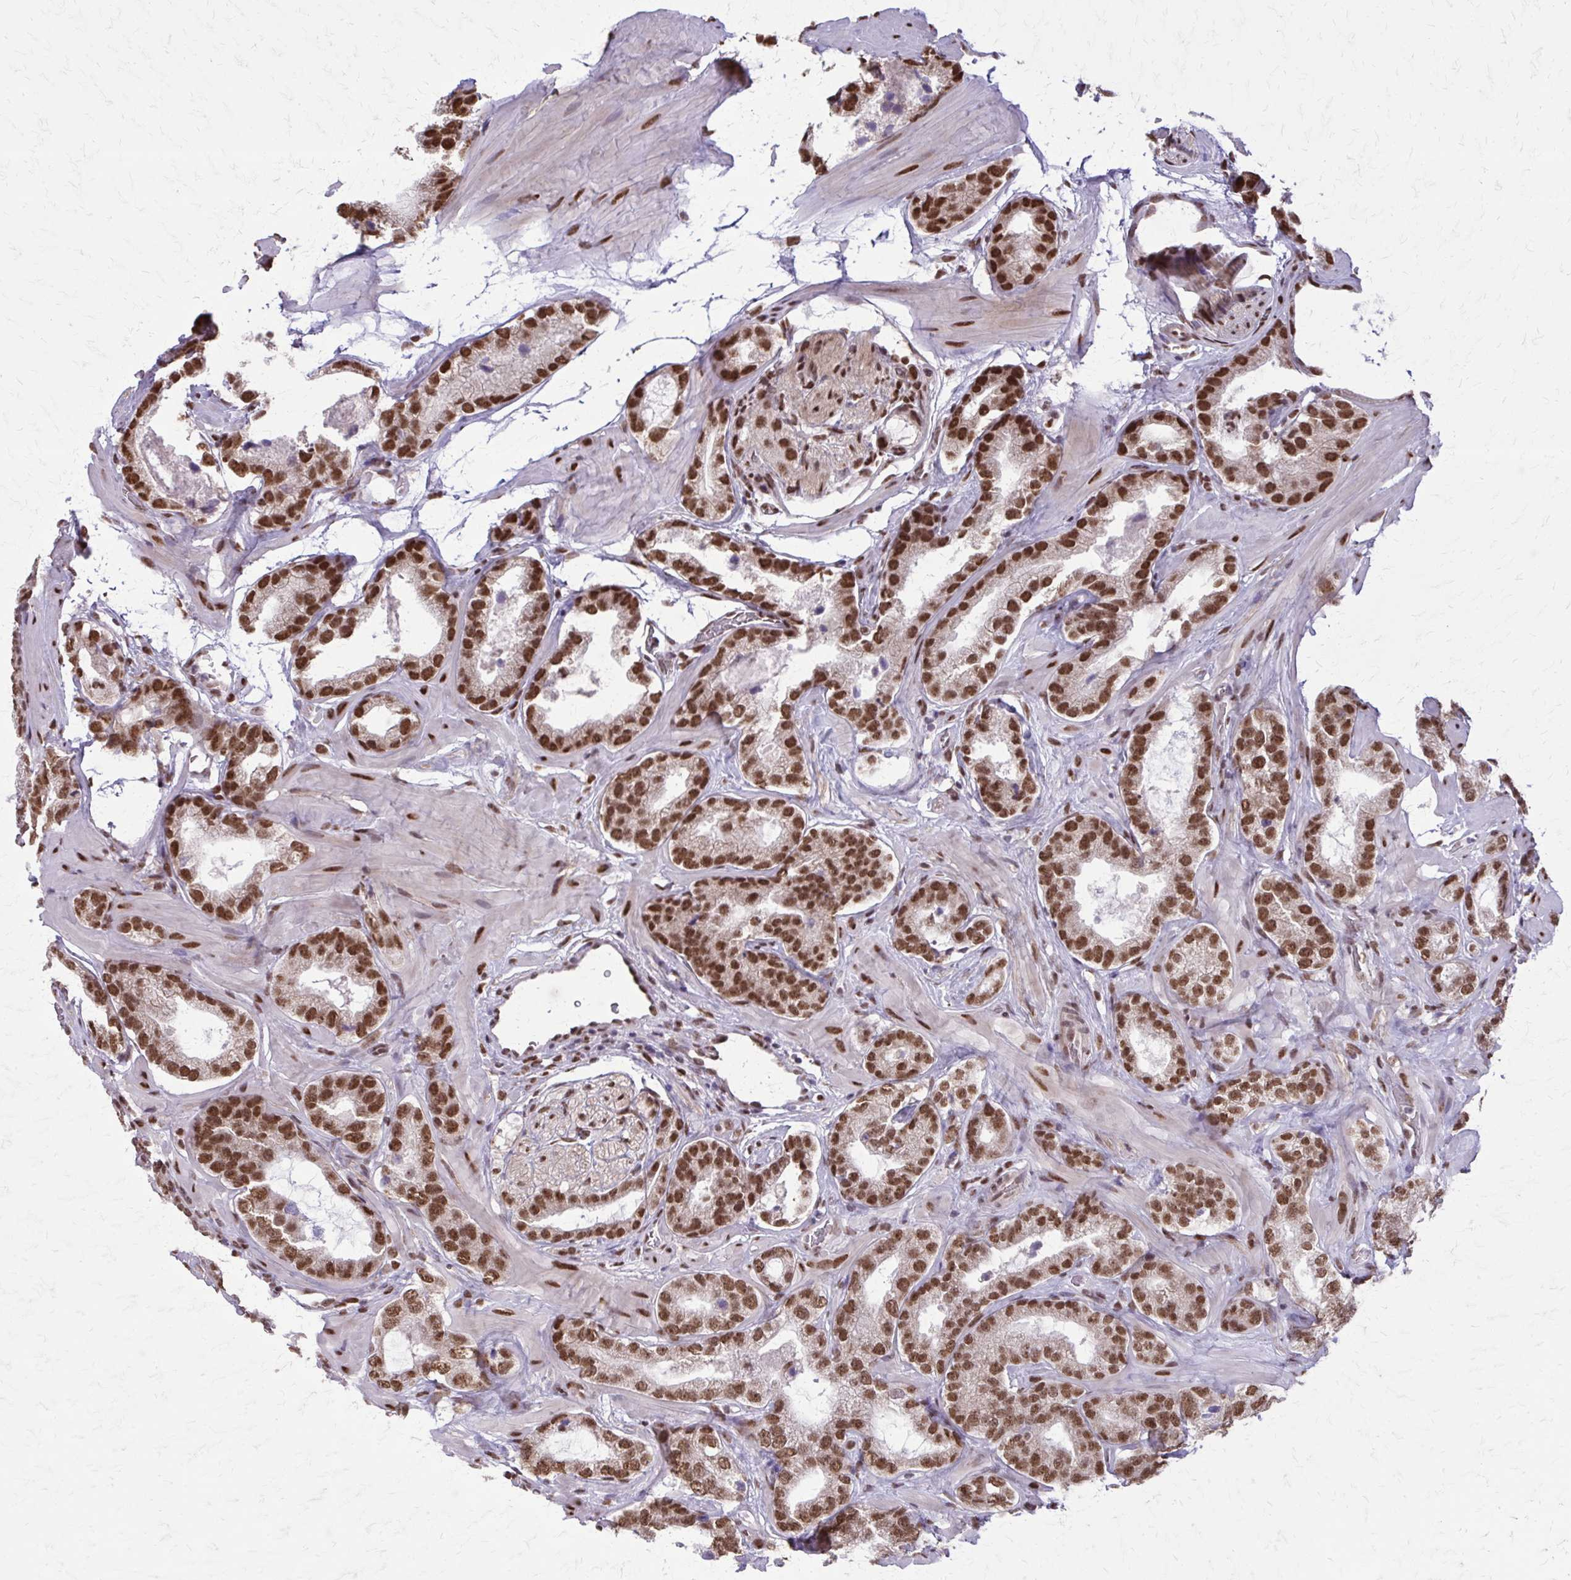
{"staining": {"intensity": "strong", "quantity": ">75%", "location": "nuclear"}, "tissue": "prostate cancer", "cell_type": "Tumor cells", "image_type": "cancer", "snomed": [{"axis": "morphology", "description": "Adenocarcinoma, Low grade"}, {"axis": "topography", "description": "Prostate"}], "caption": "Immunohistochemistry of prostate cancer shows high levels of strong nuclear positivity in about >75% of tumor cells.", "gene": "TTF1", "patient": {"sex": "male", "age": 62}}